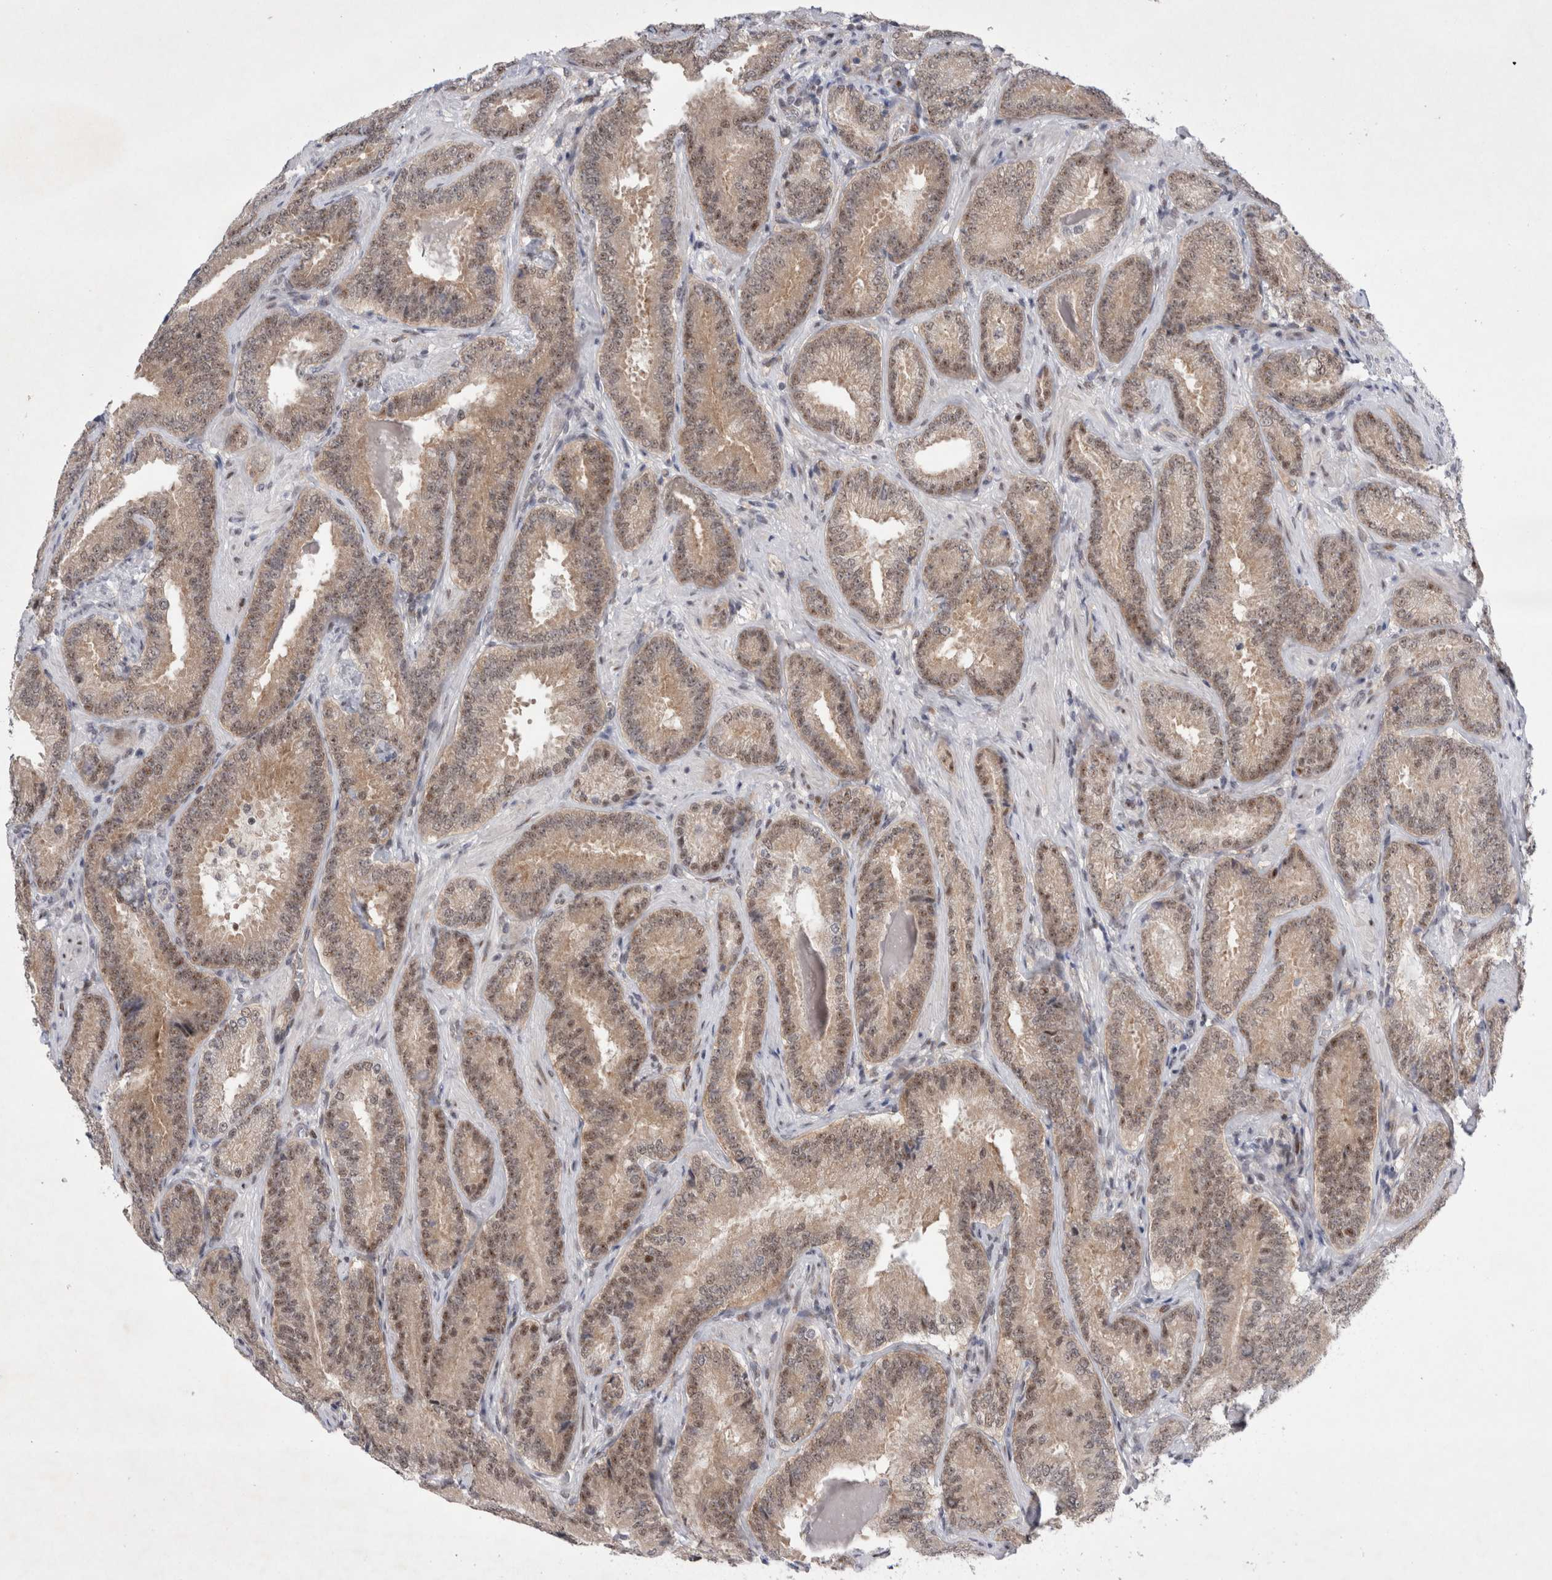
{"staining": {"intensity": "weak", "quantity": ">75%", "location": "cytoplasmic/membranous,nuclear"}, "tissue": "prostate cancer", "cell_type": "Tumor cells", "image_type": "cancer", "snomed": [{"axis": "morphology", "description": "Adenocarcinoma, Low grade"}, {"axis": "topography", "description": "Prostate"}], "caption": "Protein staining of prostate cancer tissue reveals weak cytoplasmic/membranous and nuclear staining in about >75% of tumor cells.", "gene": "WIPF2", "patient": {"sex": "male", "age": 51}}